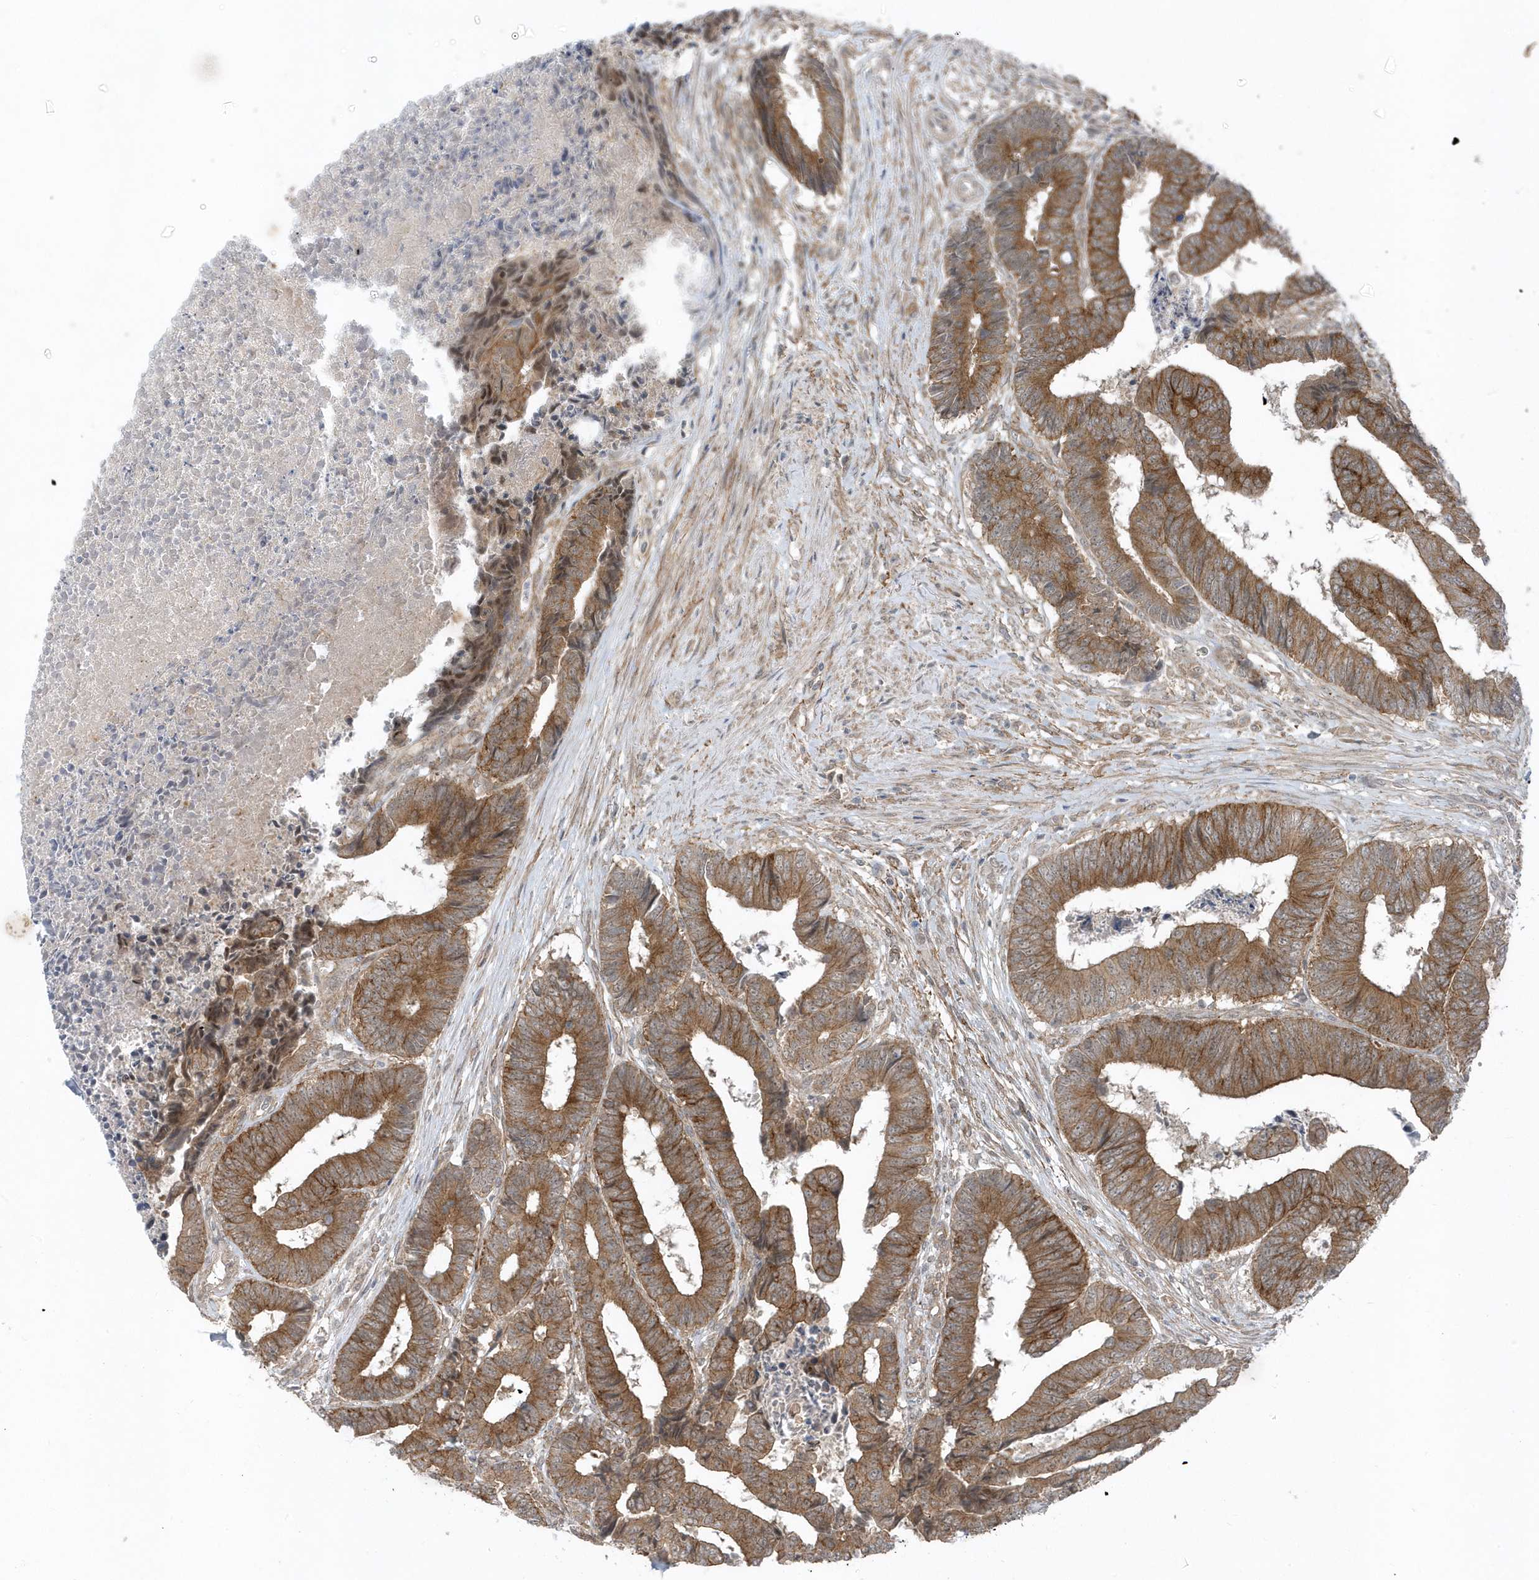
{"staining": {"intensity": "moderate", "quantity": ">75%", "location": "cytoplasmic/membranous"}, "tissue": "colorectal cancer", "cell_type": "Tumor cells", "image_type": "cancer", "snomed": [{"axis": "morphology", "description": "Adenocarcinoma, NOS"}, {"axis": "topography", "description": "Rectum"}], "caption": "Moderate cytoplasmic/membranous protein expression is seen in approximately >75% of tumor cells in colorectal cancer (adenocarcinoma). Nuclei are stained in blue.", "gene": "PARD3B", "patient": {"sex": "male", "age": 84}}